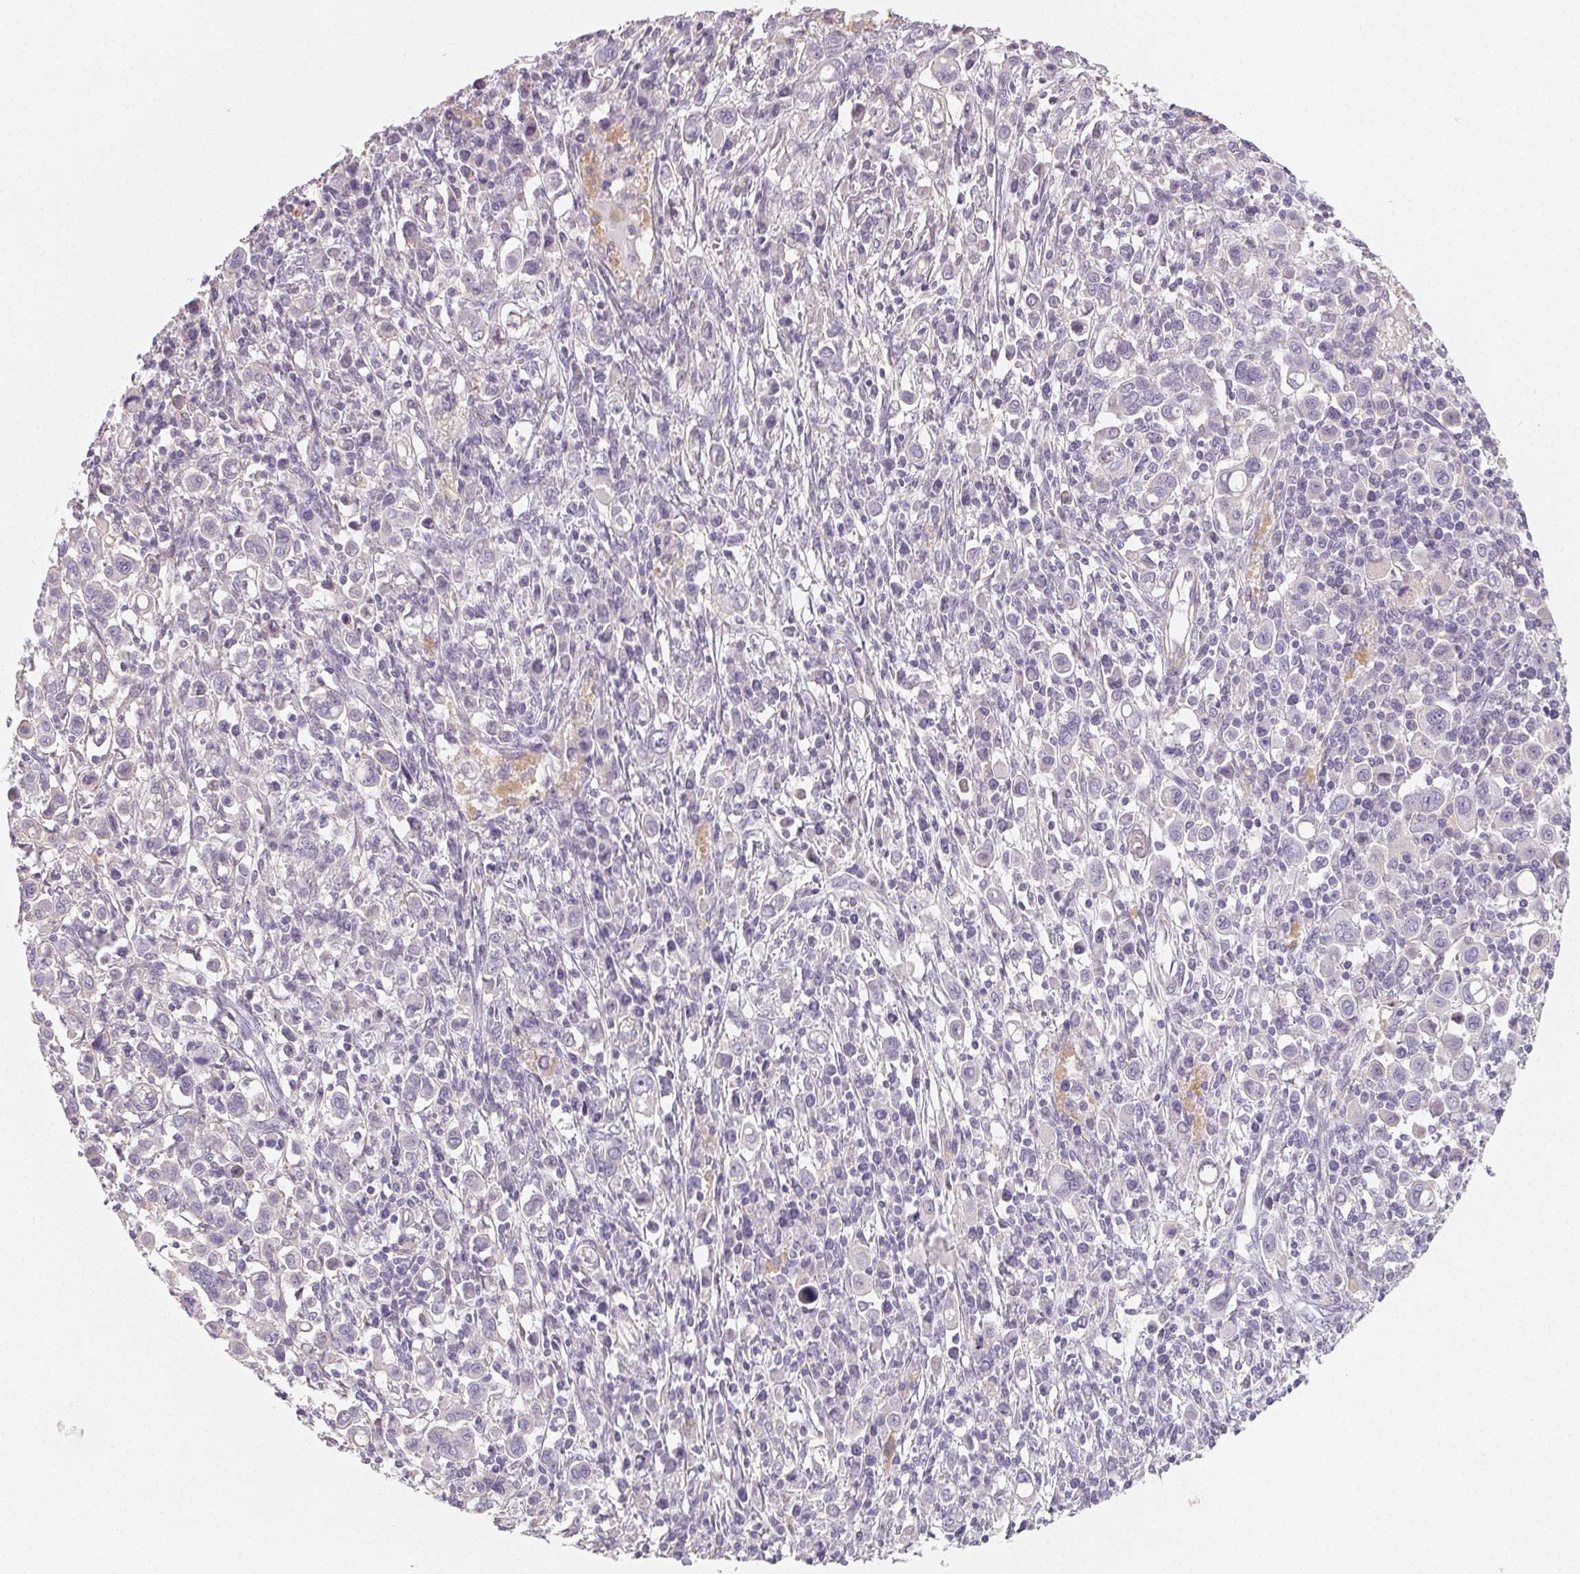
{"staining": {"intensity": "negative", "quantity": "none", "location": "none"}, "tissue": "stomach cancer", "cell_type": "Tumor cells", "image_type": "cancer", "snomed": [{"axis": "morphology", "description": "Adenocarcinoma, NOS"}, {"axis": "topography", "description": "Stomach, upper"}], "caption": "The photomicrograph displays no staining of tumor cells in stomach cancer (adenocarcinoma).", "gene": "LRRC23", "patient": {"sex": "male", "age": 75}}